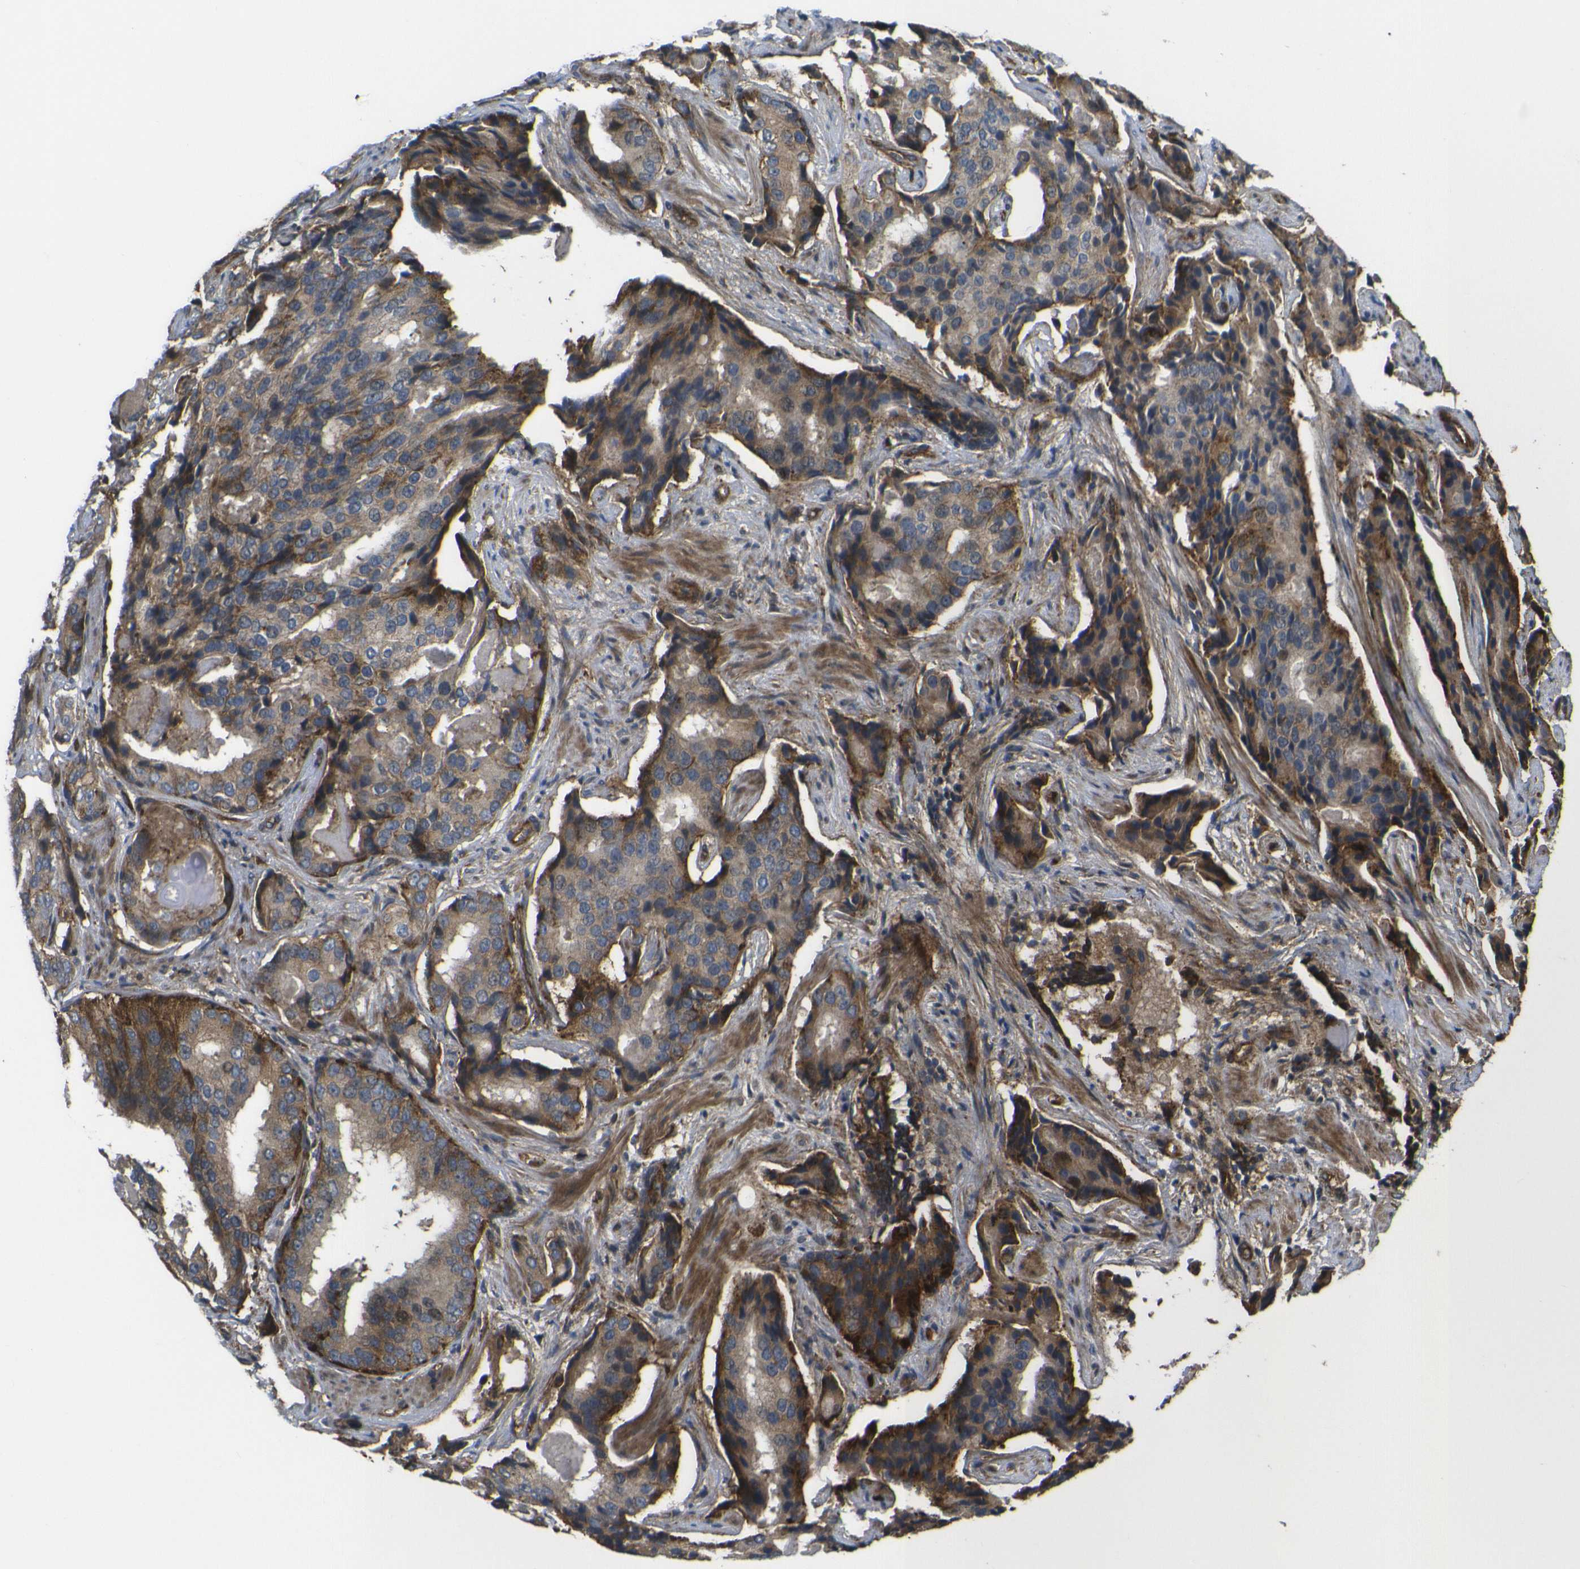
{"staining": {"intensity": "moderate", "quantity": ">75%", "location": "cytoplasmic/membranous"}, "tissue": "prostate cancer", "cell_type": "Tumor cells", "image_type": "cancer", "snomed": [{"axis": "morphology", "description": "Adenocarcinoma, High grade"}, {"axis": "topography", "description": "Prostate"}], "caption": "A histopathology image showing moderate cytoplasmic/membranous expression in approximately >75% of tumor cells in prostate cancer, as visualized by brown immunohistochemical staining.", "gene": "ECE1", "patient": {"sex": "male", "age": 58}}